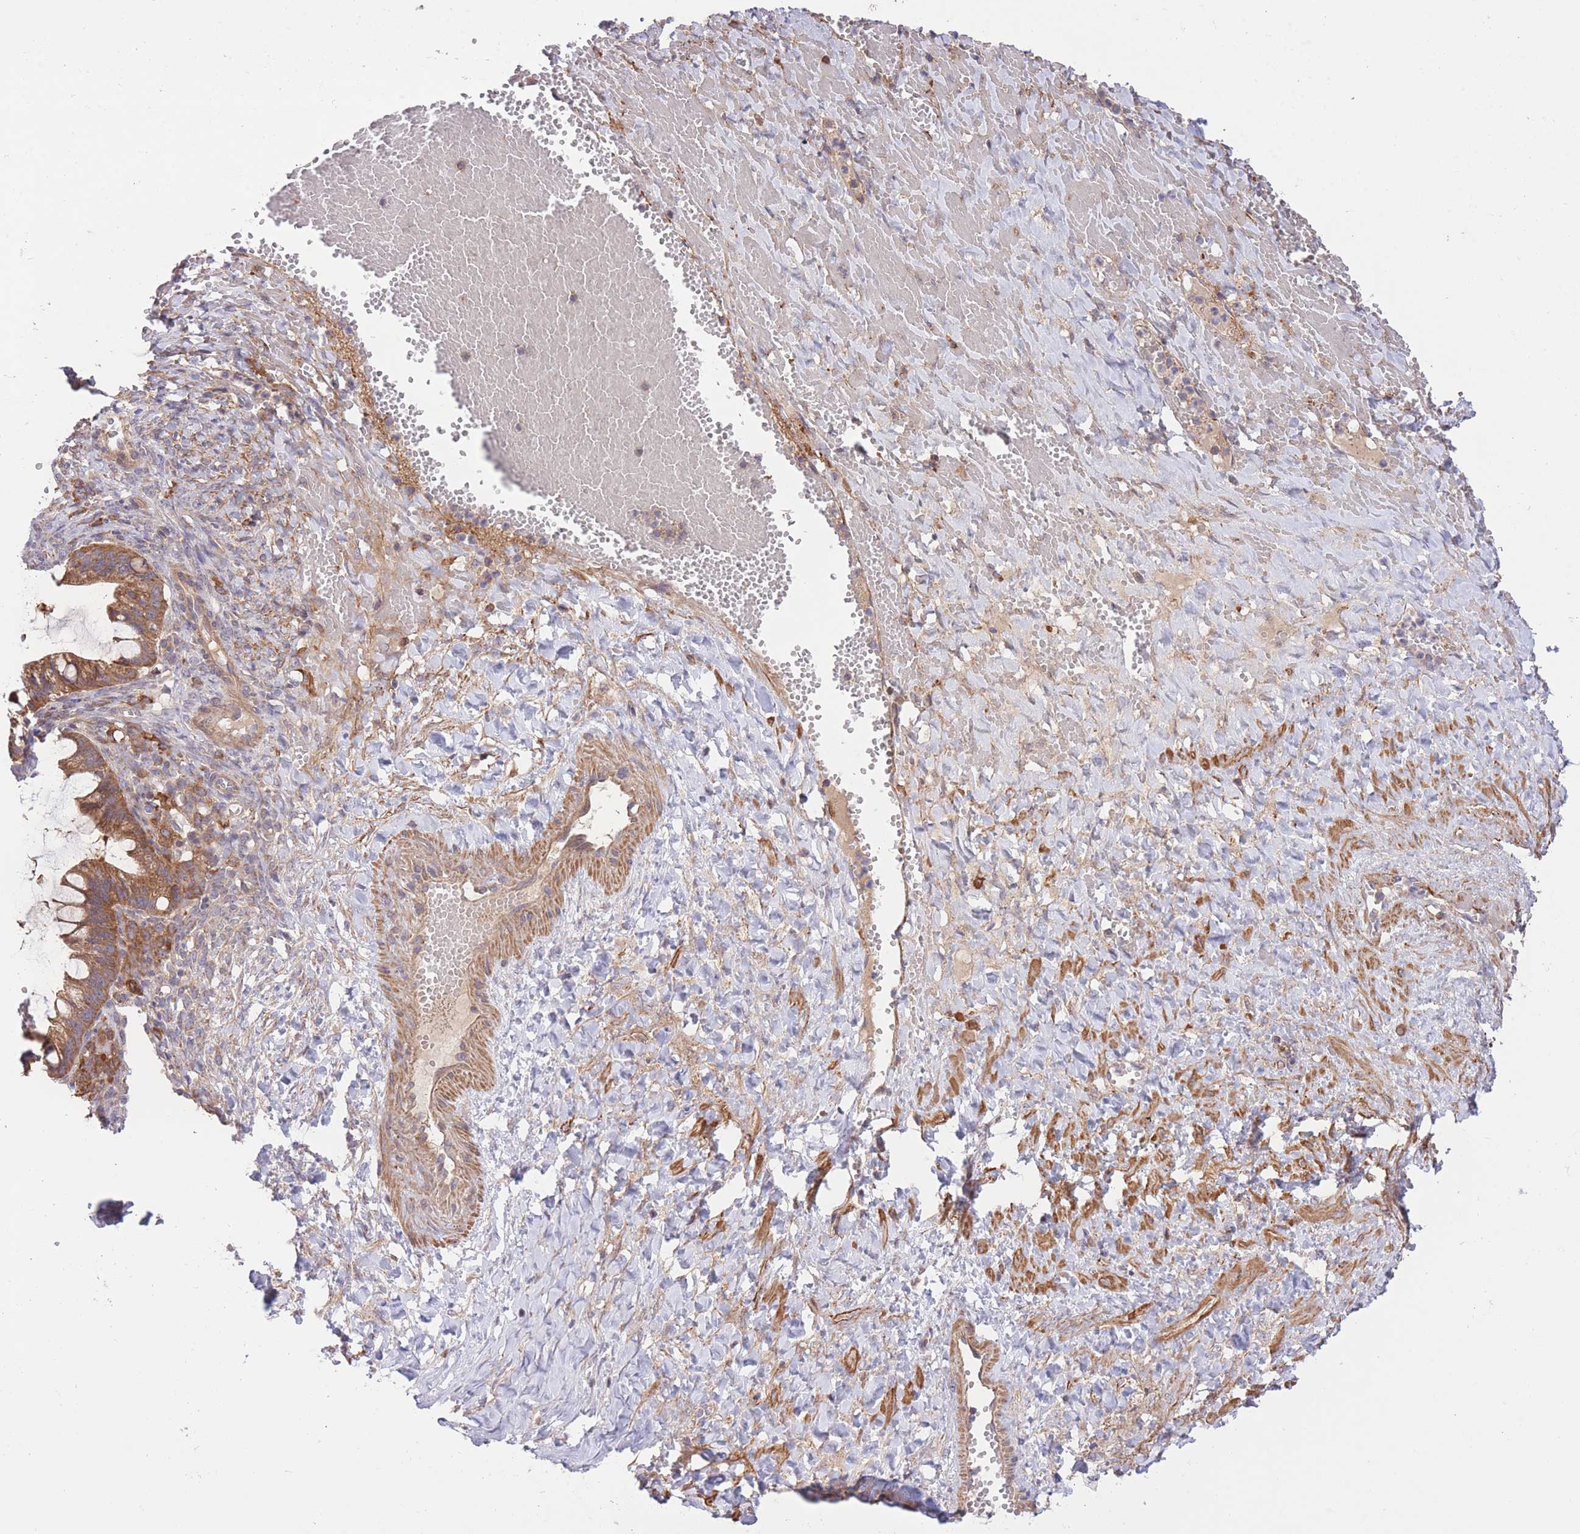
{"staining": {"intensity": "moderate", "quantity": ">75%", "location": "cytoplasmic/membranous"}, "tissue": "ovarian cancer", "cell_type": "Tumor cells", "image_type": "cancer", "snomed": [{"axis": "morphology", "description": "Cystadenocarcinoma, mucinous, NOS"}, {"axis": "topography", "description": "Ovary"}], "caption": "Protein staining displays moderate cytoplasmic/membranous positivity in about >75% of tumor cells in mucinous cystadenocarcinoma (ovarian).", "gene": "ATP13A2", "patient": {"sex": "female", "age": 73}}